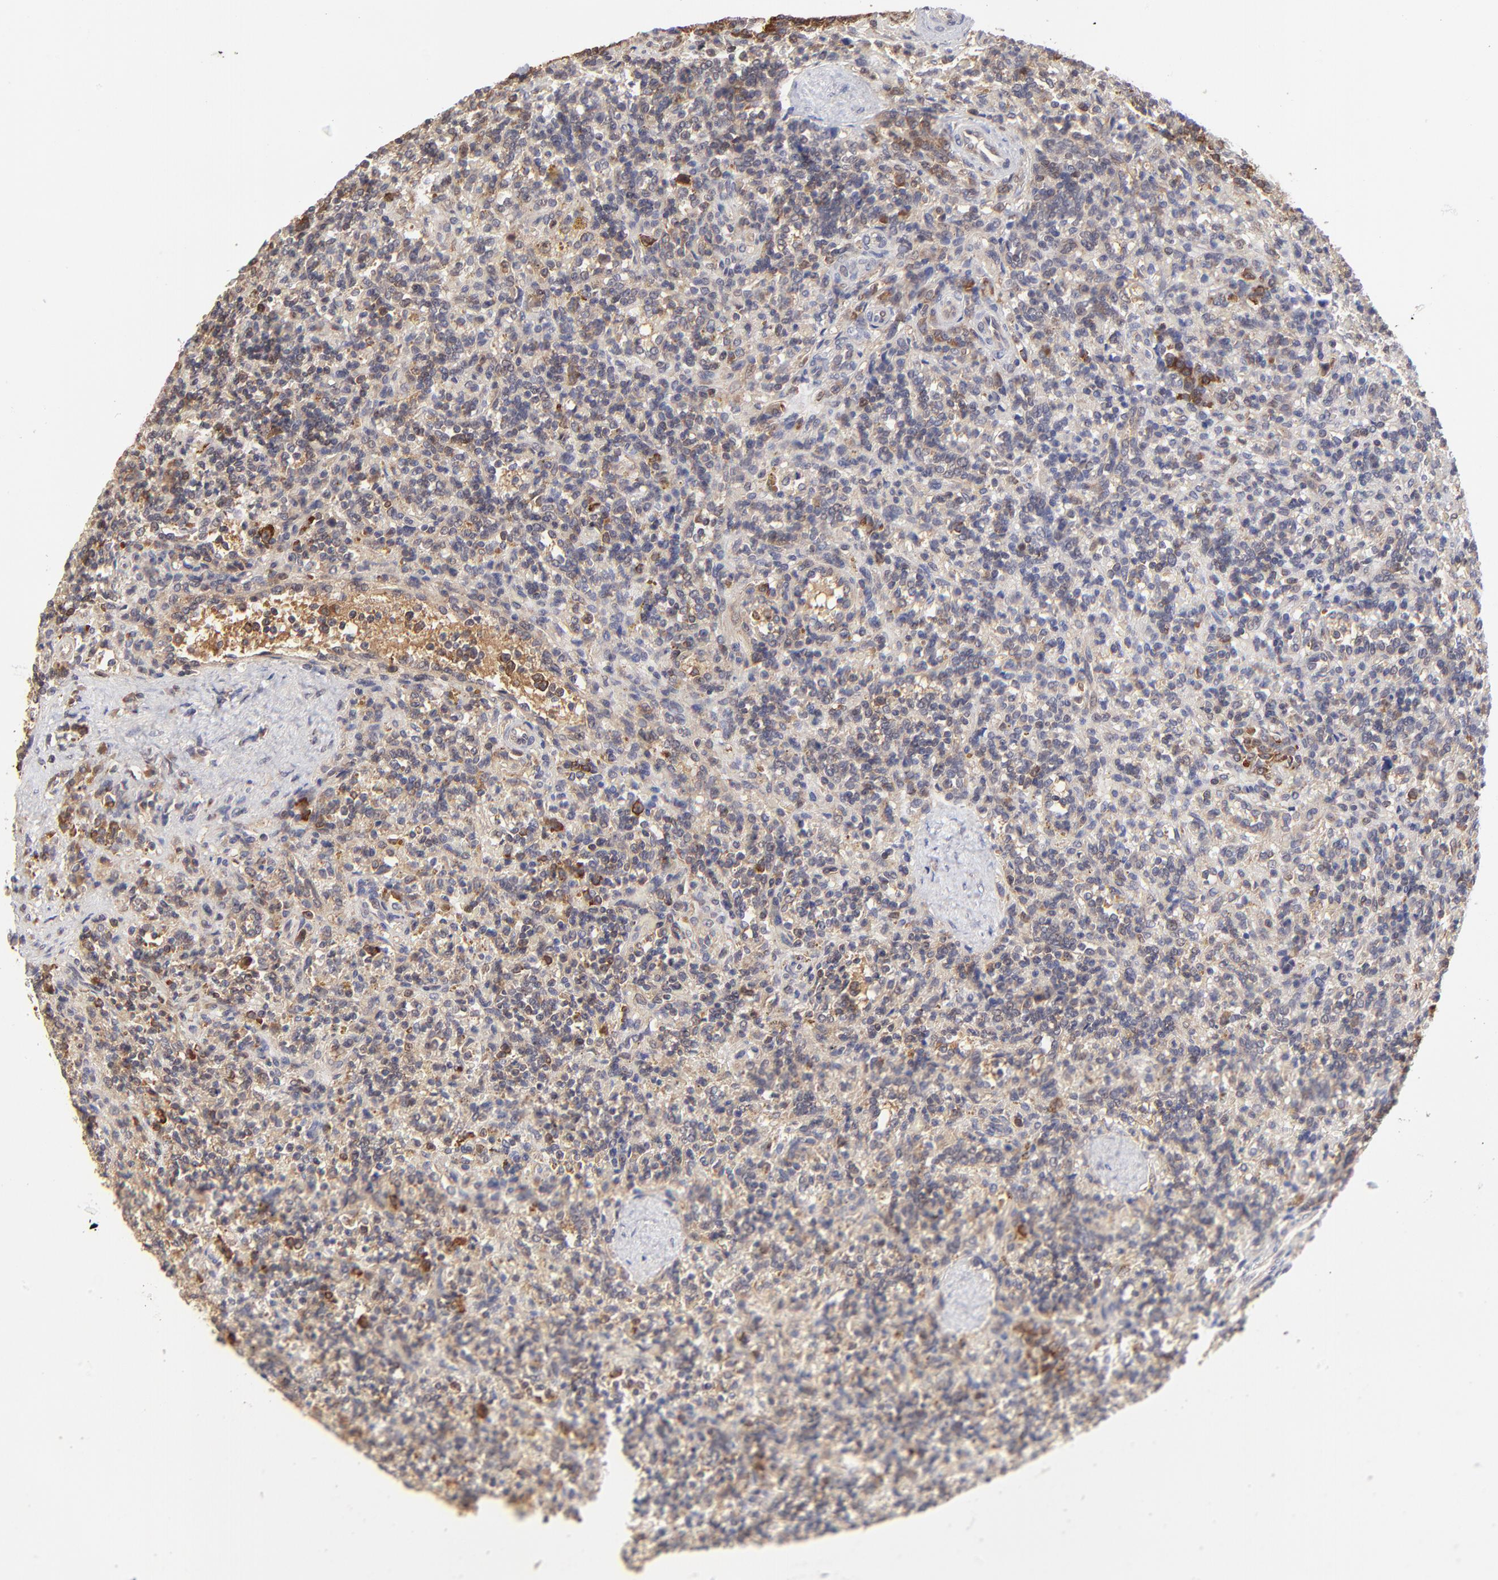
{"staining": {"intensity": "strong", "quantity": "<25%", "location": "cytoplasmic/membranous"}, "tissue": "lymphoma", "cell_type": "Tumor cells", "image_type": "cancer", "snomed": [{"axis": "morphology", "description": "Malignant lymphoma, non-Hodgkin's type, Low grade"}, {"axis": "topography", "description": "Spleen"}], "caption": "The immunohistochemical stain labels strong cytoplasmic/membranous staining in tumor cells of lymphoma tissue.", "gene": "GART", "patient": {"sex": "male", "age": 67}}